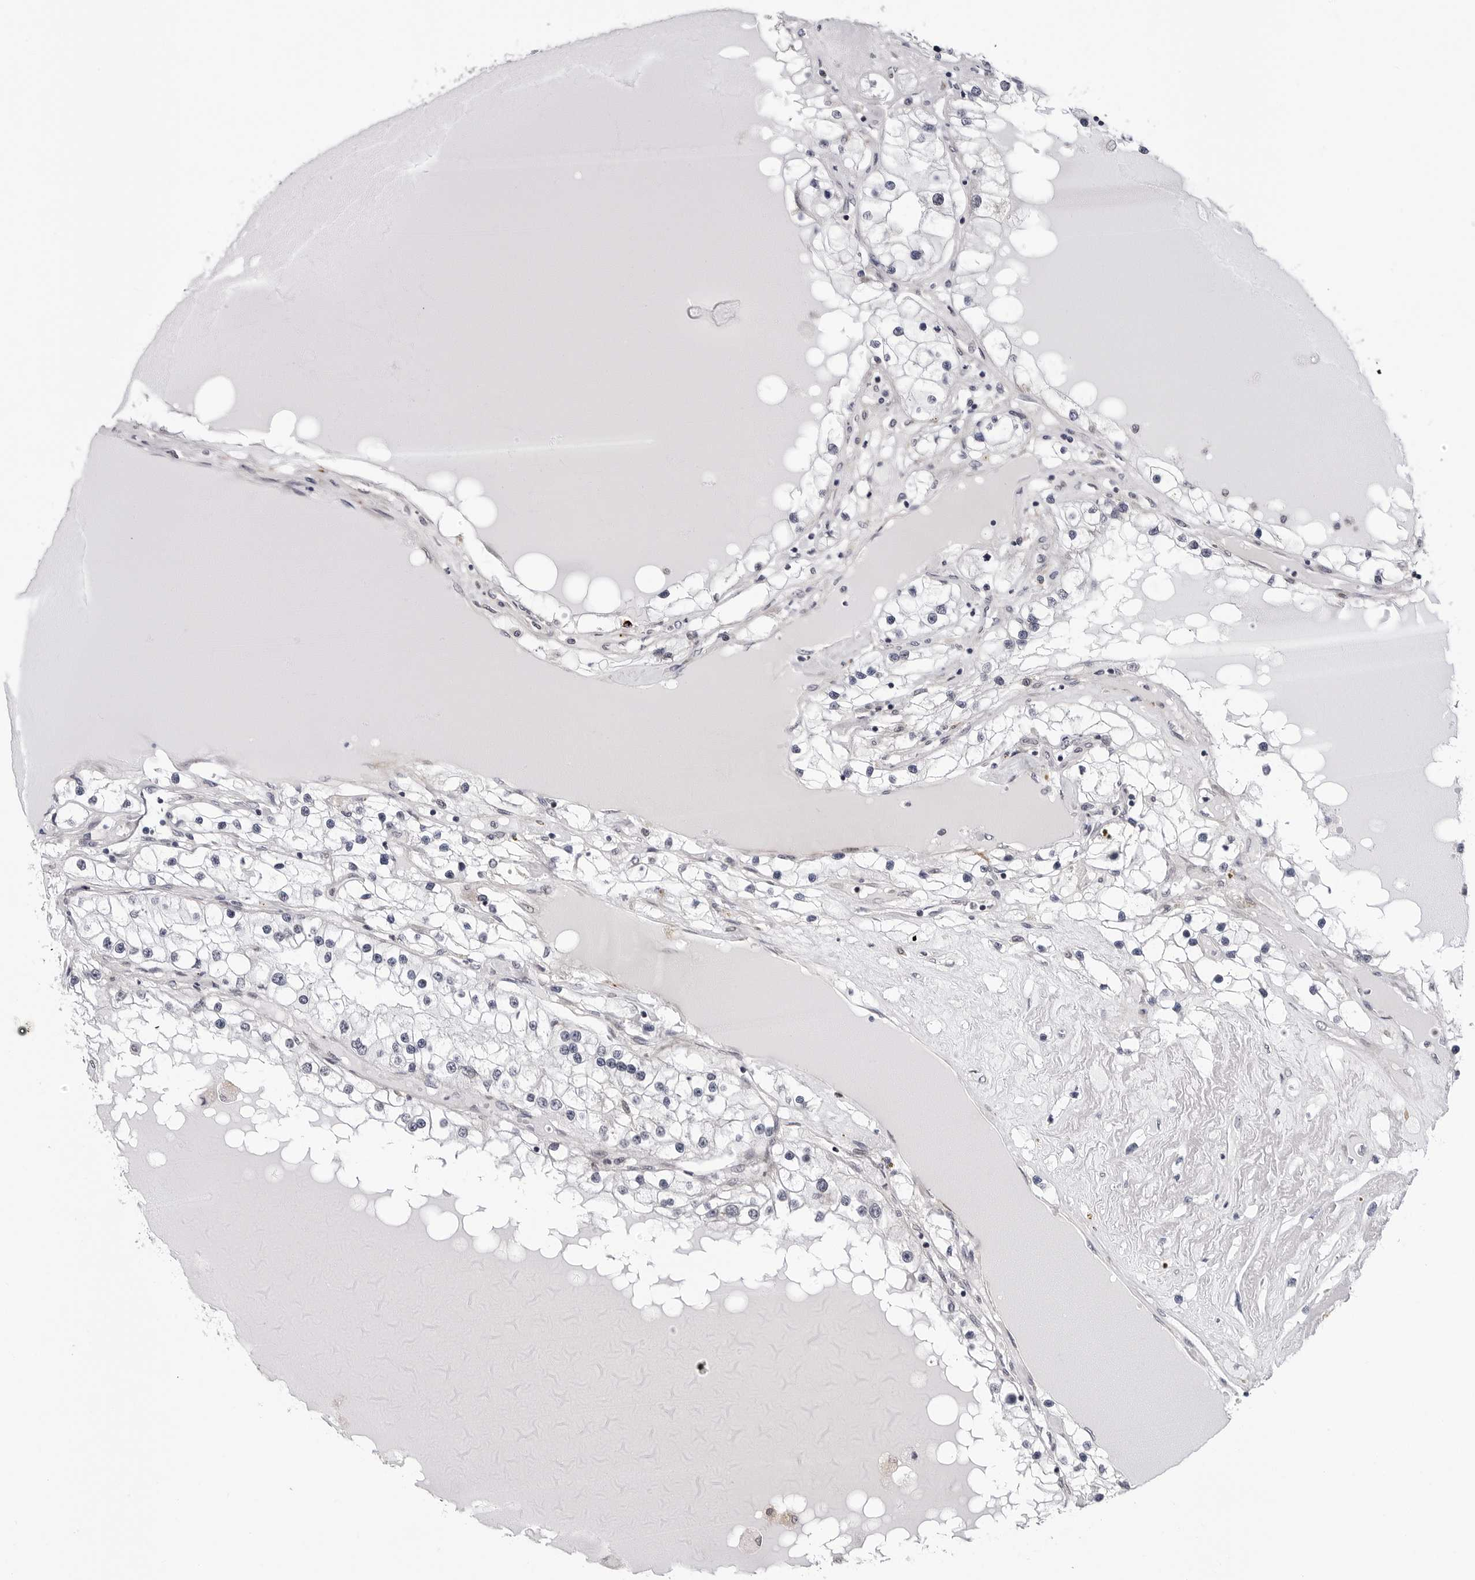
{"staining": {"intensity": "negative", "quantity": "none", "location": "none"}, "tissue": "renal cancer", "cell_type": "Tumor cells", "image_type": "cancer", "snomed": [{"axis": "morphology", "description": "Adenocarcinoma, NOS"}, {"axis": "topography", "description": "Kidney"}], "caption": "Tumor cells show no significant staining in renal cancer.", "gene": "KIAA1614", "patient": {"sex": "male", "age": 68}}